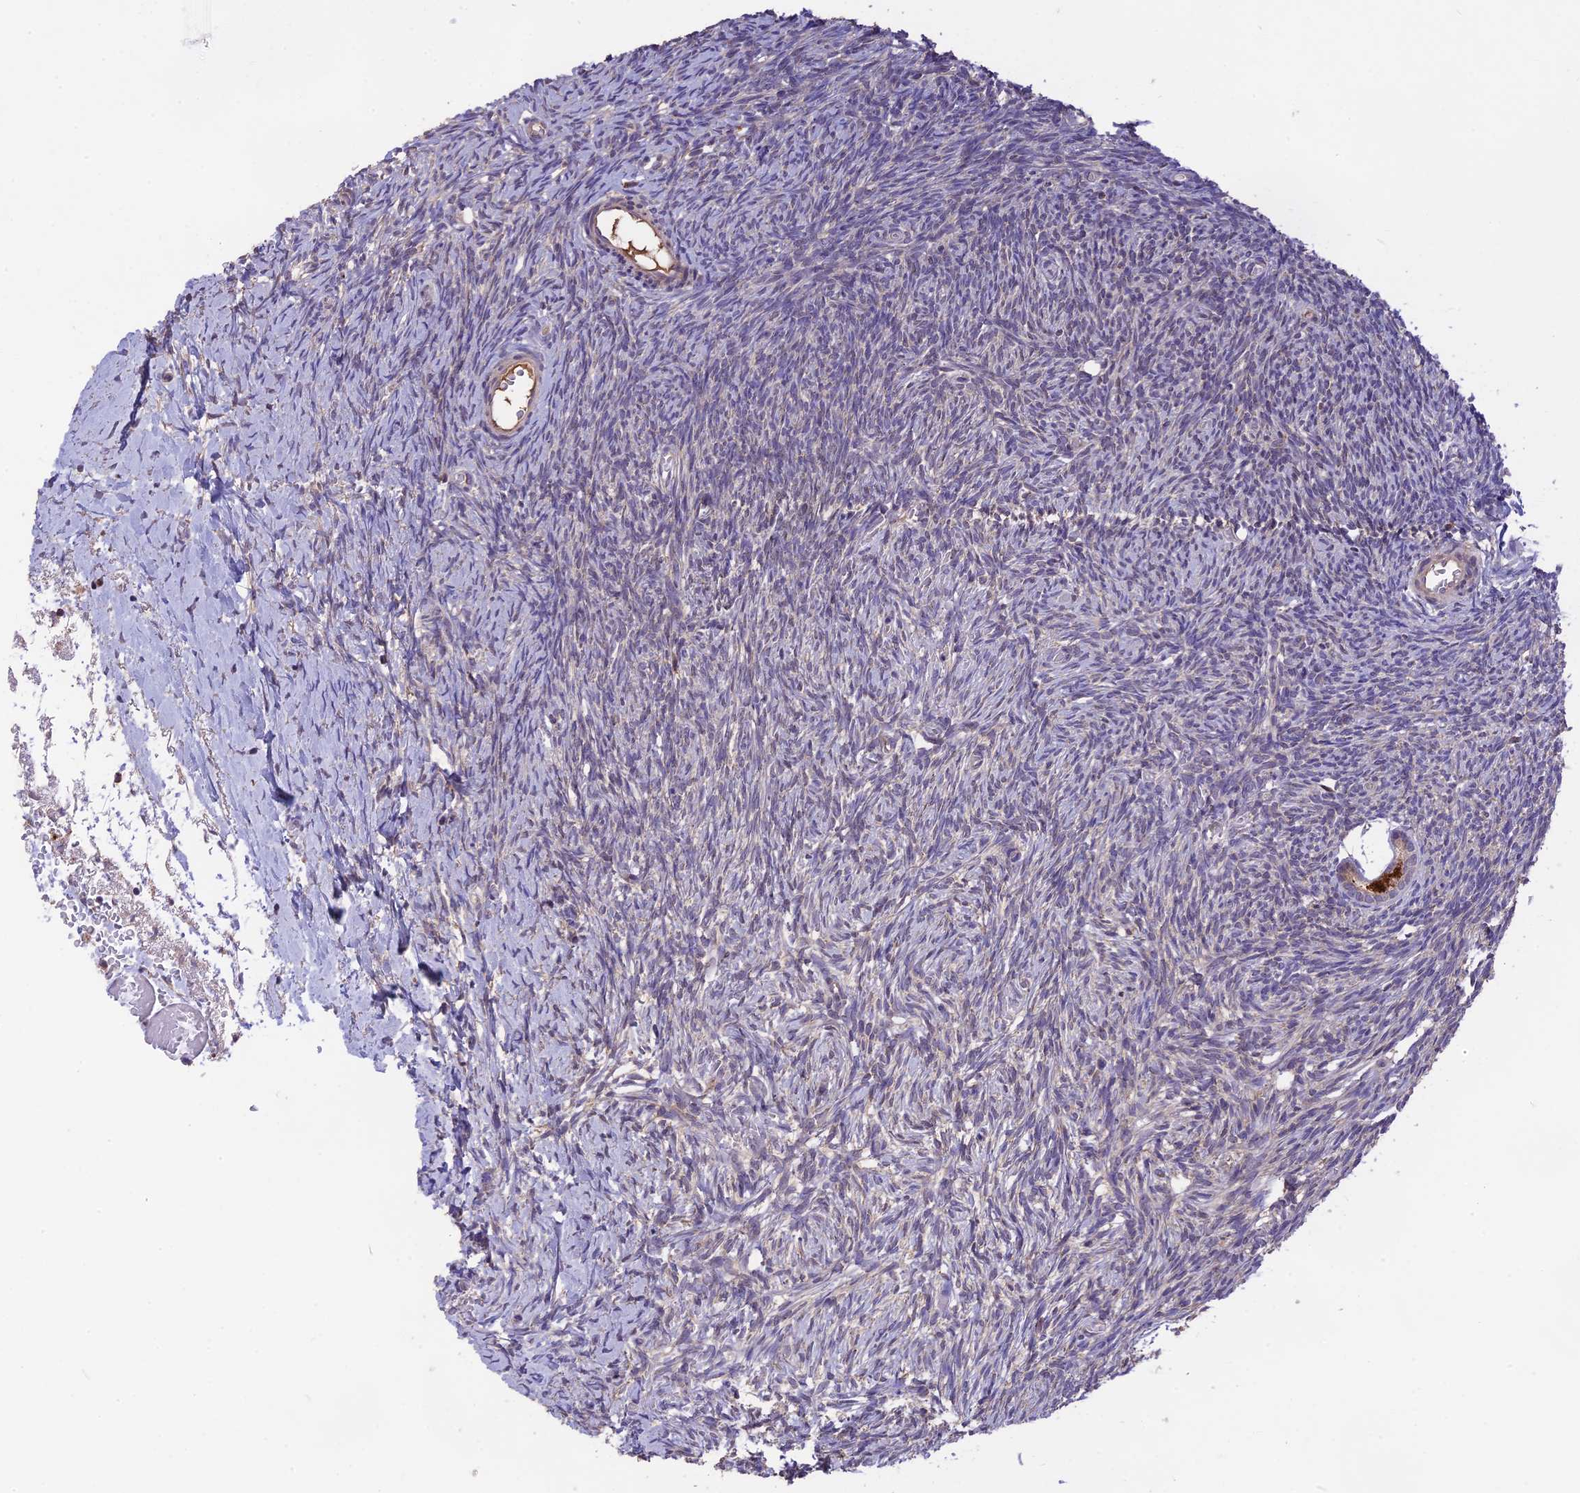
{"staining": {"intensity": "moderate", "quantity": ">75%", "location": "cytoplasmic/membranous"}, "tissue": "ovary", "cell_type": "Follicle cells", "image_type": "normal", "snomed": [{"axis": "morphology", "description": "Normal tissue, NOS"}, {"axis": "topography", "description": "Ovary"}], "caption": "Immunohistochemical staining of benign ovary displays >75% levels of moderate cytoplasmic/membranous protein staining in approximately >75% of follicle cells.", "gene": "NUDT8", "patient": {"sex": "female", "age": 39}}